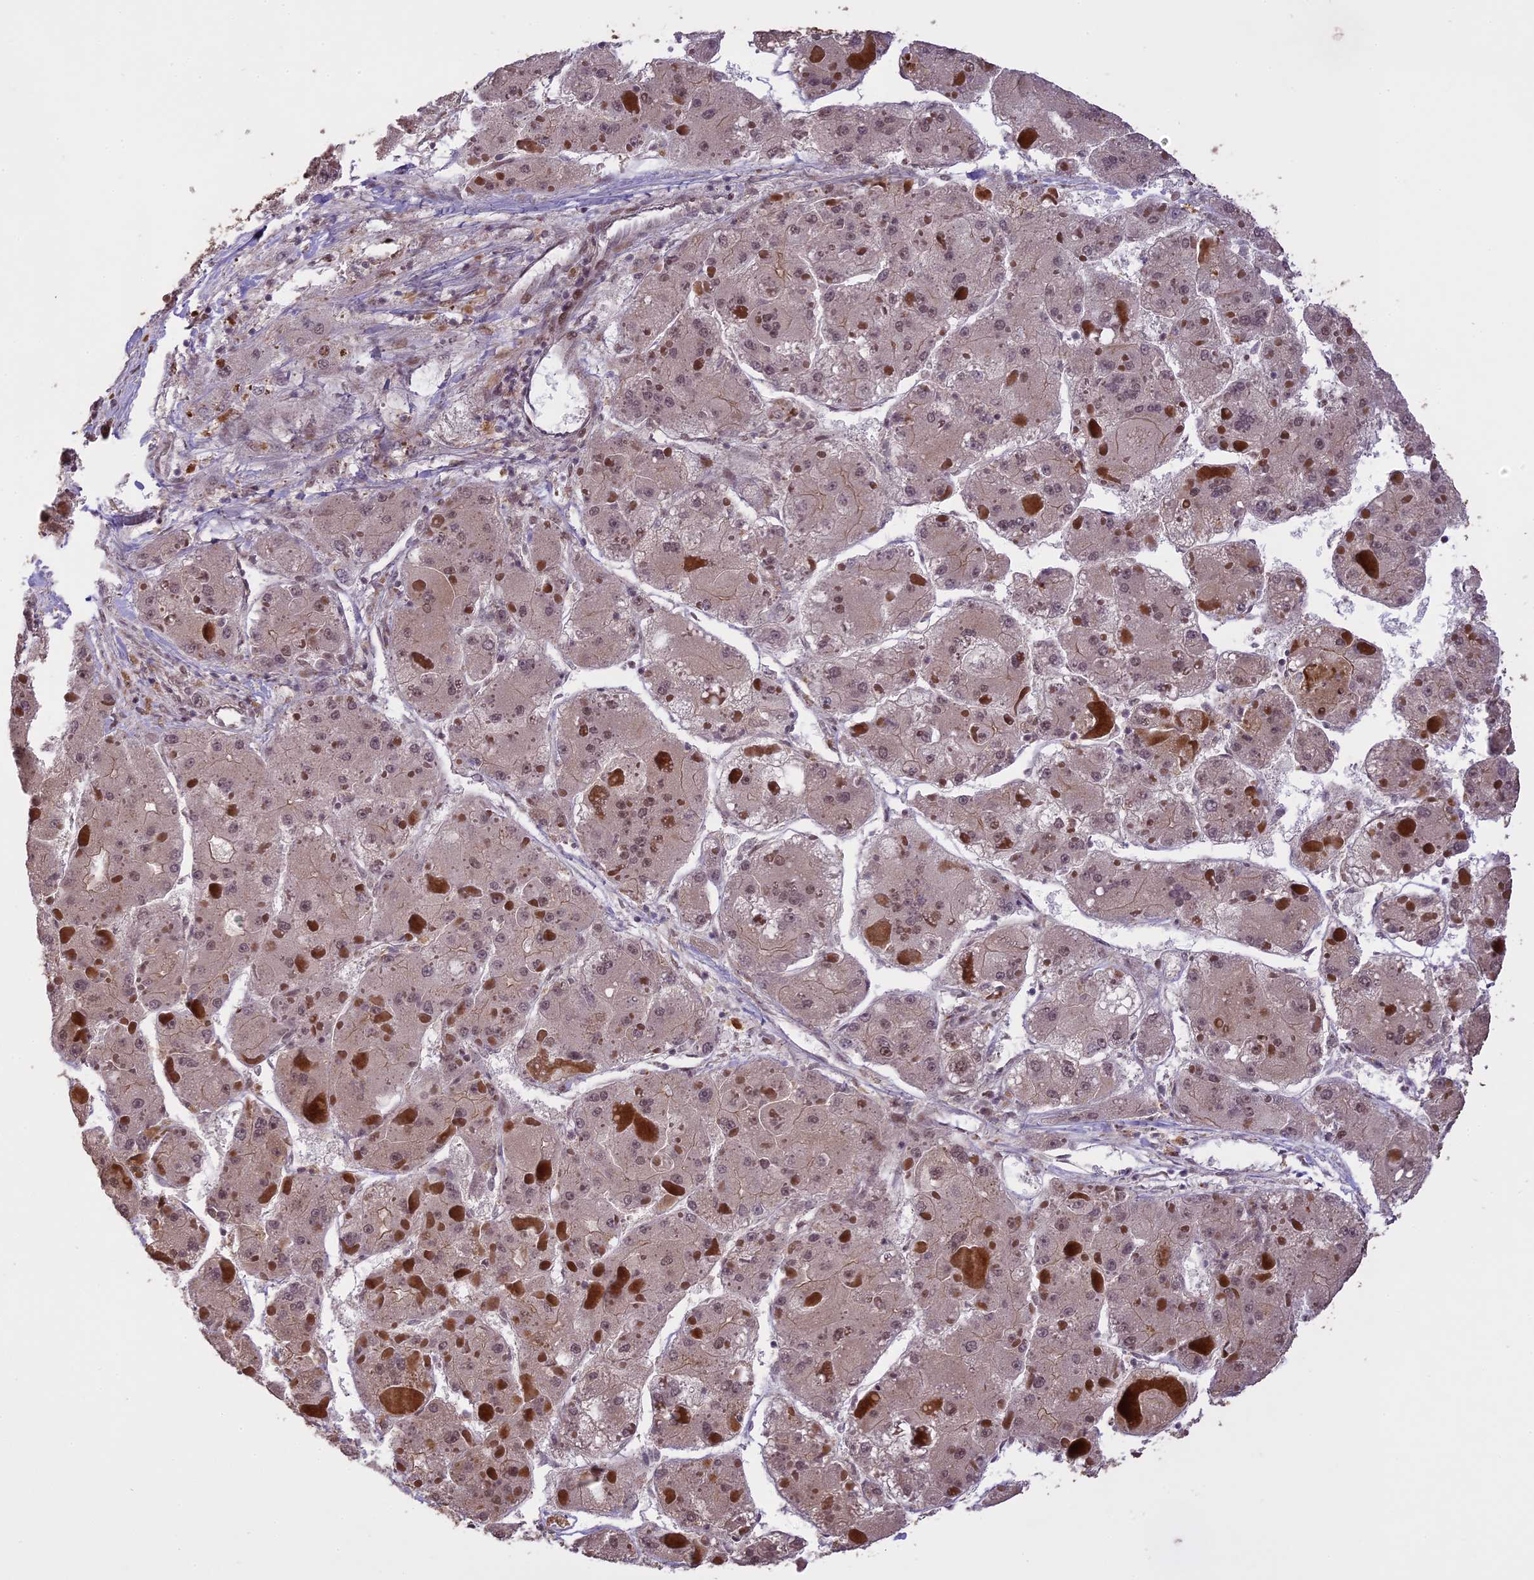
{"staining": {"intensity": "negative", "quantity": "none", "location": "none"}, "tissue": "liver cancer", "cell_type": "Tumor cells", "image_type": "cancer", "snomed": [{"axis": "morphology", "description": "Carcinoma, Hepatocellular, NOS"}, {"axis": "topography", "description": "Liver"}], "caption": "Micrograph shows no protein staining in tumor cells of liver hepatocellular carcinoma tissue.", "gene": "PRELID2", "patient": {"sex": "female", "age": 73}}